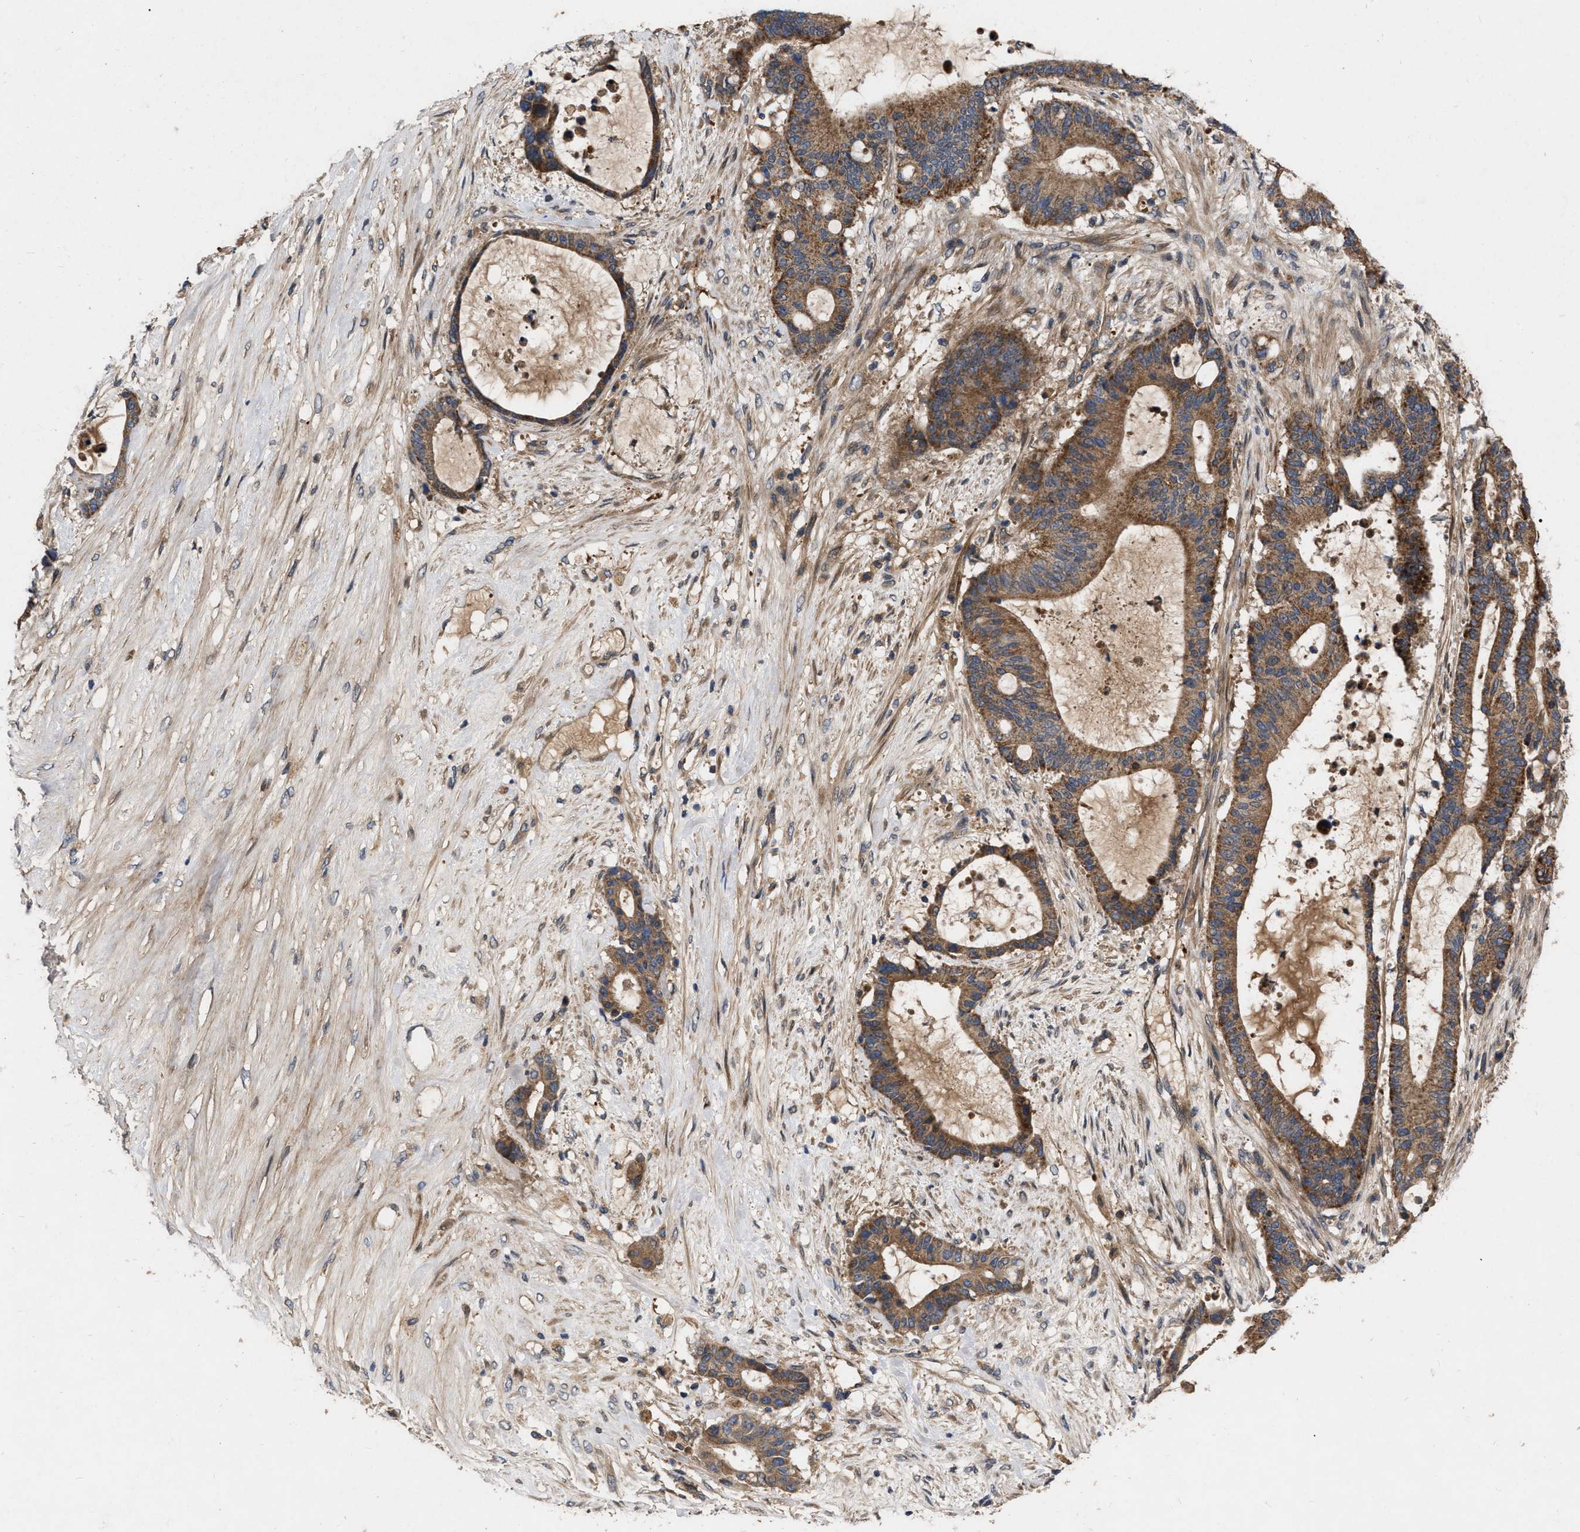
{"staining": {"intensity": "moderate", "quantity": ">75%", "location": "cytoplasmic/membranous"}, "tissue": "liver cancer", "cell_type": "Tumor cells", "image_type": "cancer", "snomed": [{"axis": "morphology", "description": "Cholangiocarcinoma"}, {"axis": "topography", "description": "Liver"}], "caption": "Protein positivity by immunohistochemistry (IHC) exhibits moderate cytoplasmic/membranous expression in about >75% of tumor cells in liver cholangiocarcinoma.", "gene": "CDKN2C", "patient": {"sex": "female", "age": 73}}